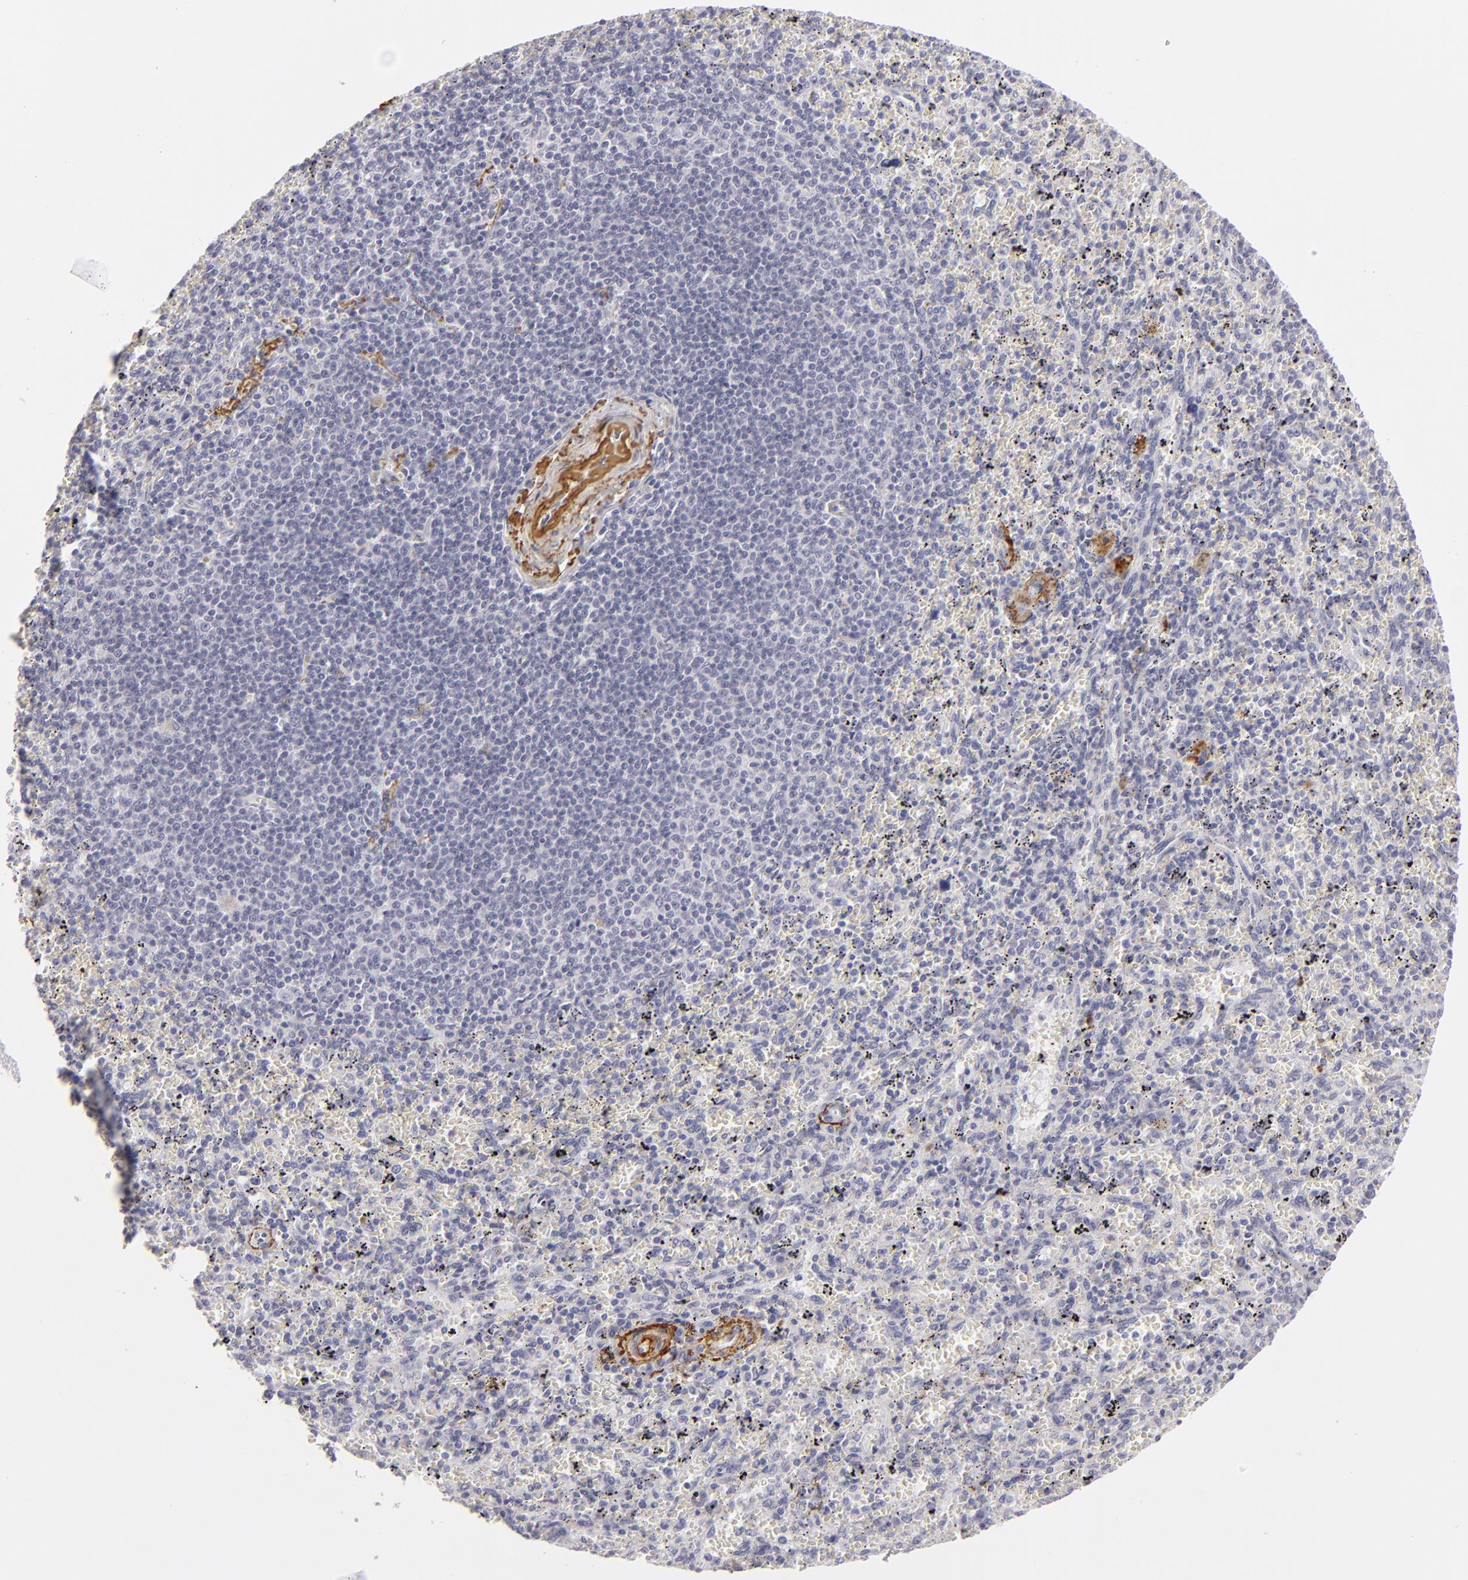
{"staining": {"intensity": "moderate", "quantity": "<25%", "location": "cytoplasmic/membranous"}, "tissue": "spleen", "cell_type": "Cells in red pulp", "image_type": "normal", "snomed": [{"axis": "morphology", "description": "Normal tissue, NOS"}, {"axis": "topography", "description": "Spleen"}], "caption": "Immunohistochemistry (IHC) of unremarkable spleen shows low levels of moderate cytoplasmic/membranous positivity in approximately <25% of cells in red pulp. The protein is stained brown, and the nuclei are stained in blue (DAB (3,3'-diaminobenzidine) IHC with brightfield microscopy, high magnification).", "gene": "C9", "patient": {"sex": "female", "age": 43}}